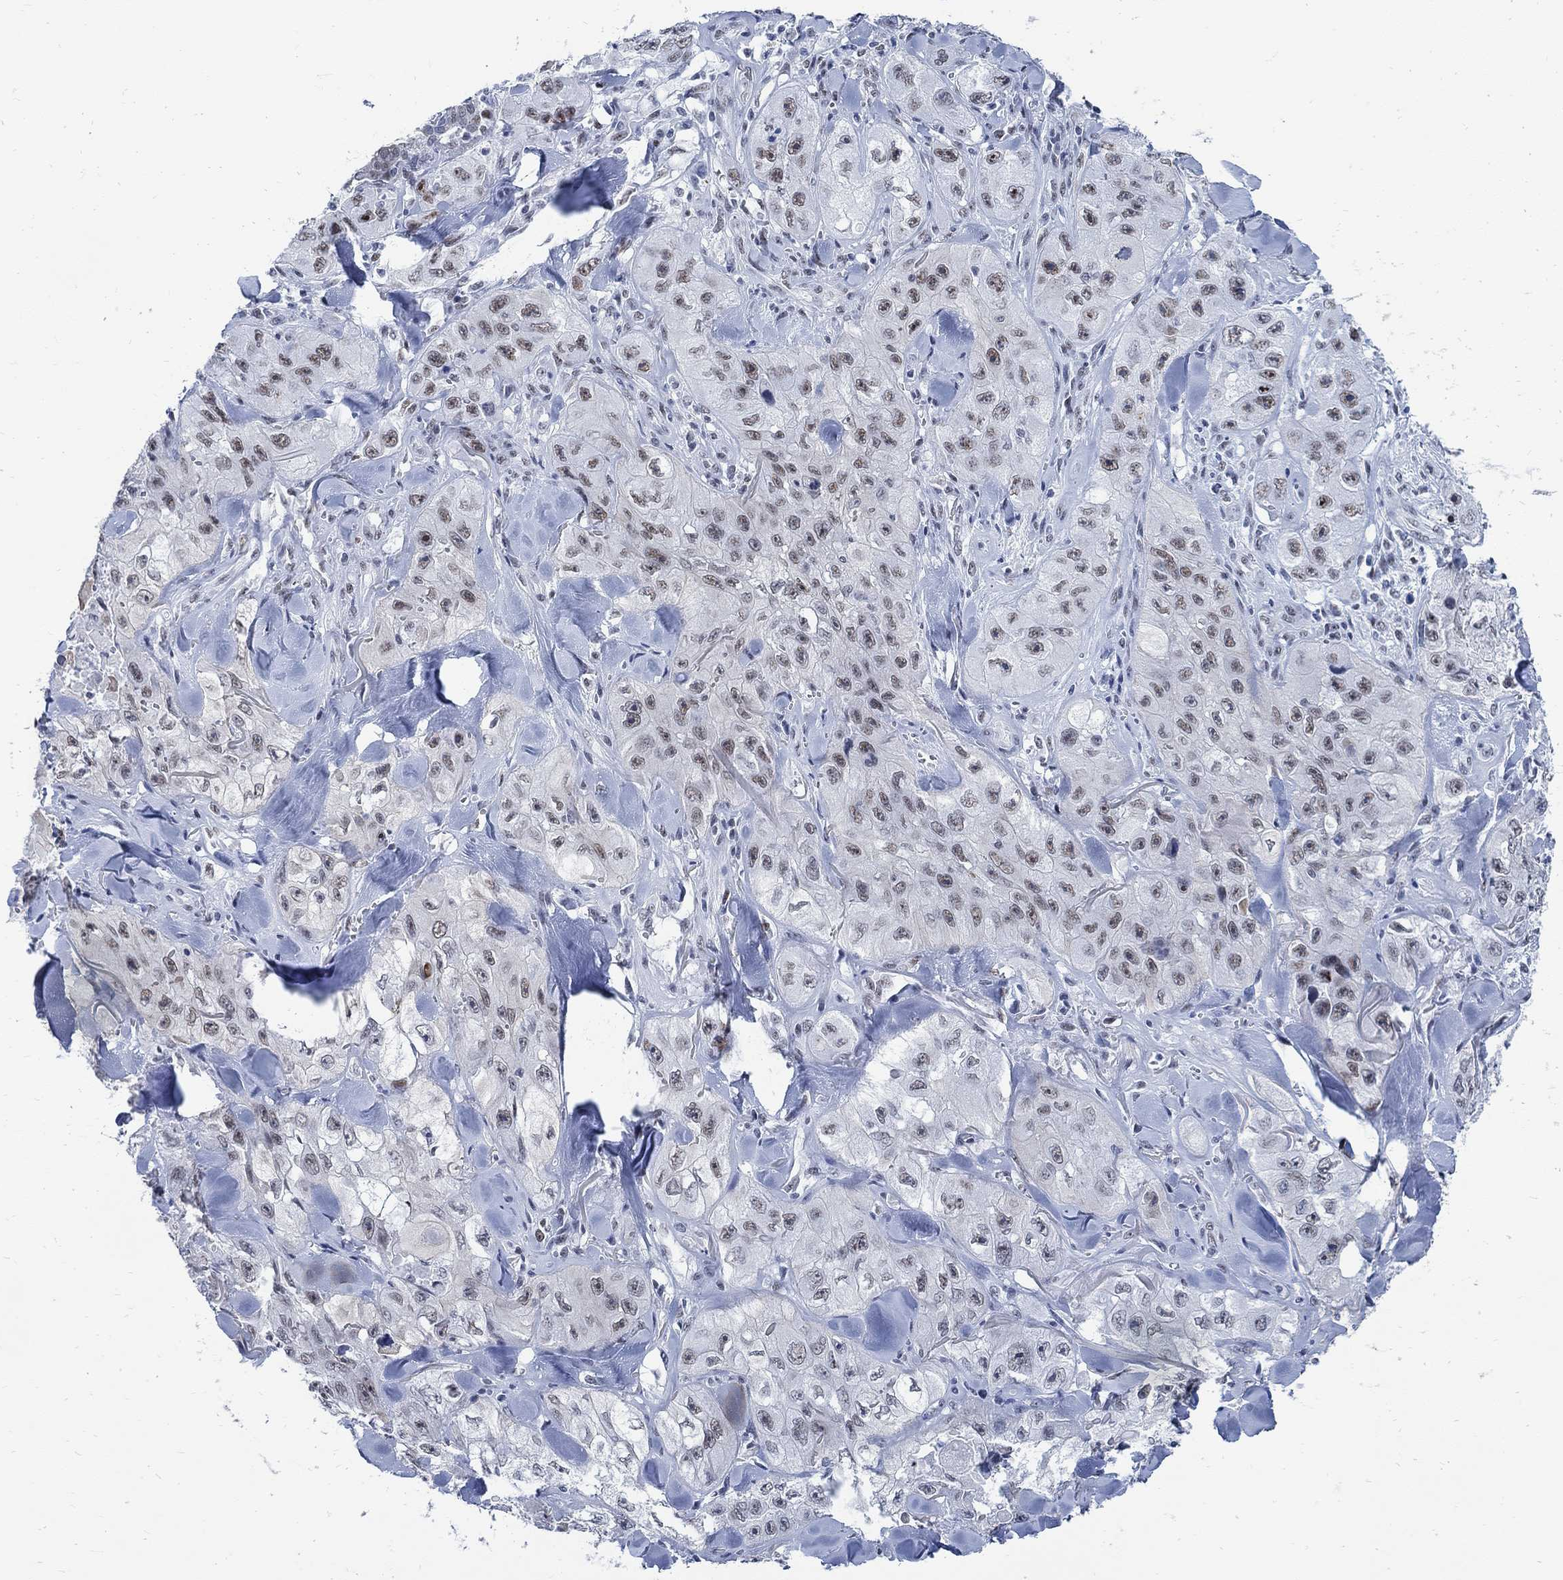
{"staining": {"intensity": "moderate", "quantity": "<25%", "location": "nuclear"}, "tissue": "skin cancer", "cell_type": "Tumor cells", "image_type": "cancer", "snomed": [{"axis": "morphology", "description": "Squamous cell carcinoma, NOS"}, {"axis": "topography", "description": "Skin"}, {"axis": "topography", "description": "Subcutis"}], "caption": "This histopathology image exhibits squamous cell carcinoma (skin) stained with immunohistochemistry to label a protein in brown. The nuclear of tumor cells show moderate positivity for the protein. Nuclei are counter-stained blue.", "gene": "DLK1", "patient": {"sex": "male", "age": 73}}